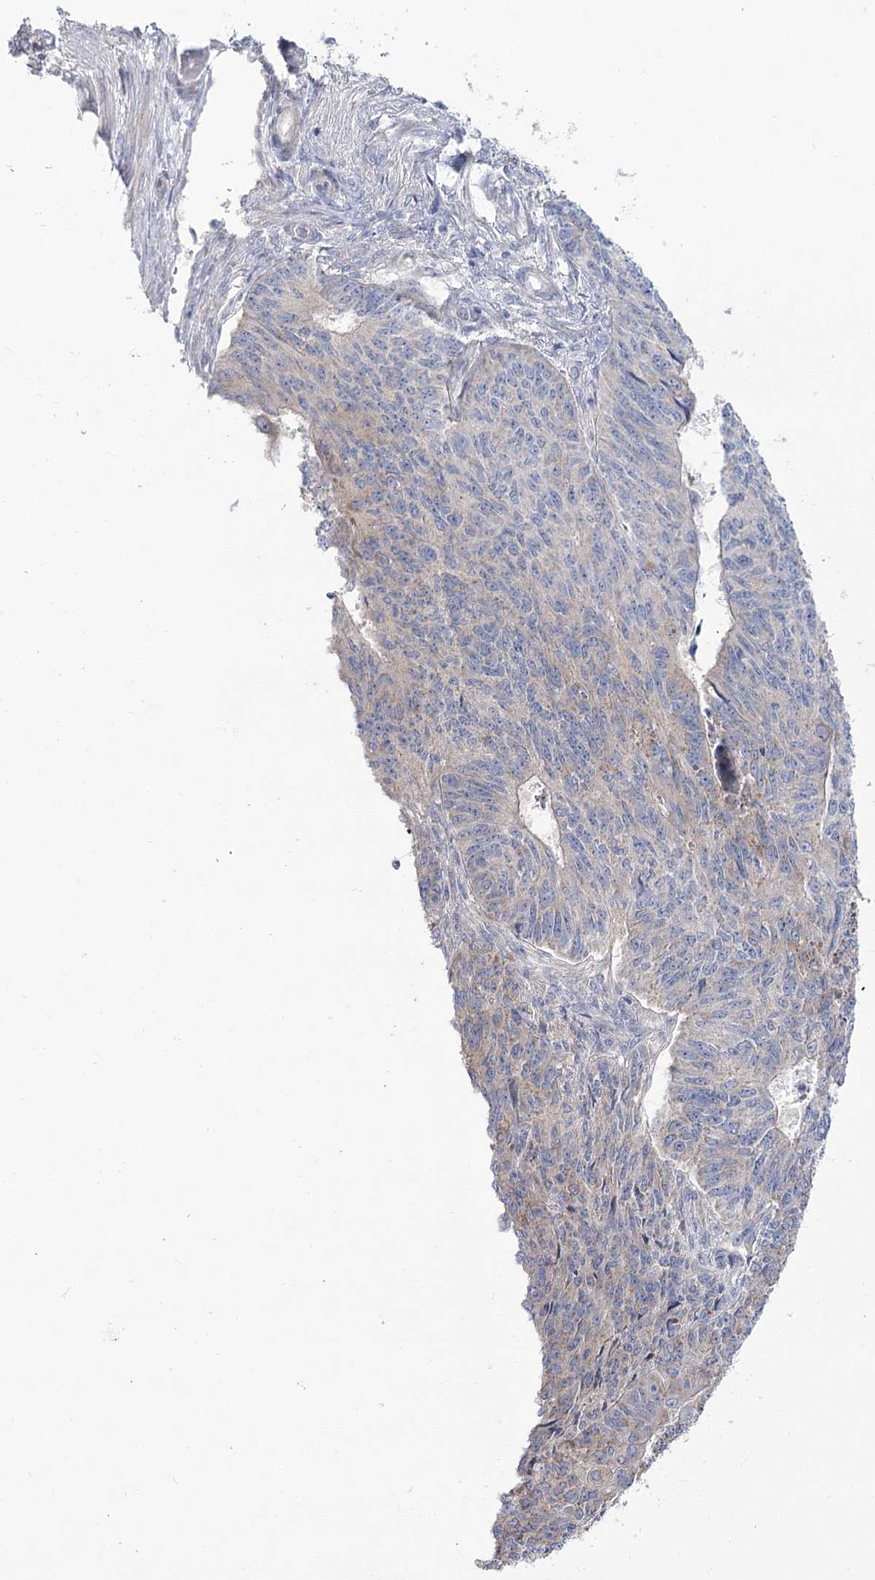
{"staining": {"intensity": "negative", "quantity": "none", "location": "none"}, "tissue": "endometrial cancer", "cell_type": "Tumor cells", "image_type": "cancer", "snomed": [{"axis": "morphology", "description": "Adenocarcinoma, NOS"}, {"axis": "topography", "description": "Endometrium"}], "caption": "Immunohistochemistry image of human endometrial cancer (adenocarcinoma) stained for a protein (brown), which displays no staining in tumor cells.", "gene": "SUOX", "patient": {"sex": "female", "age": 32}}